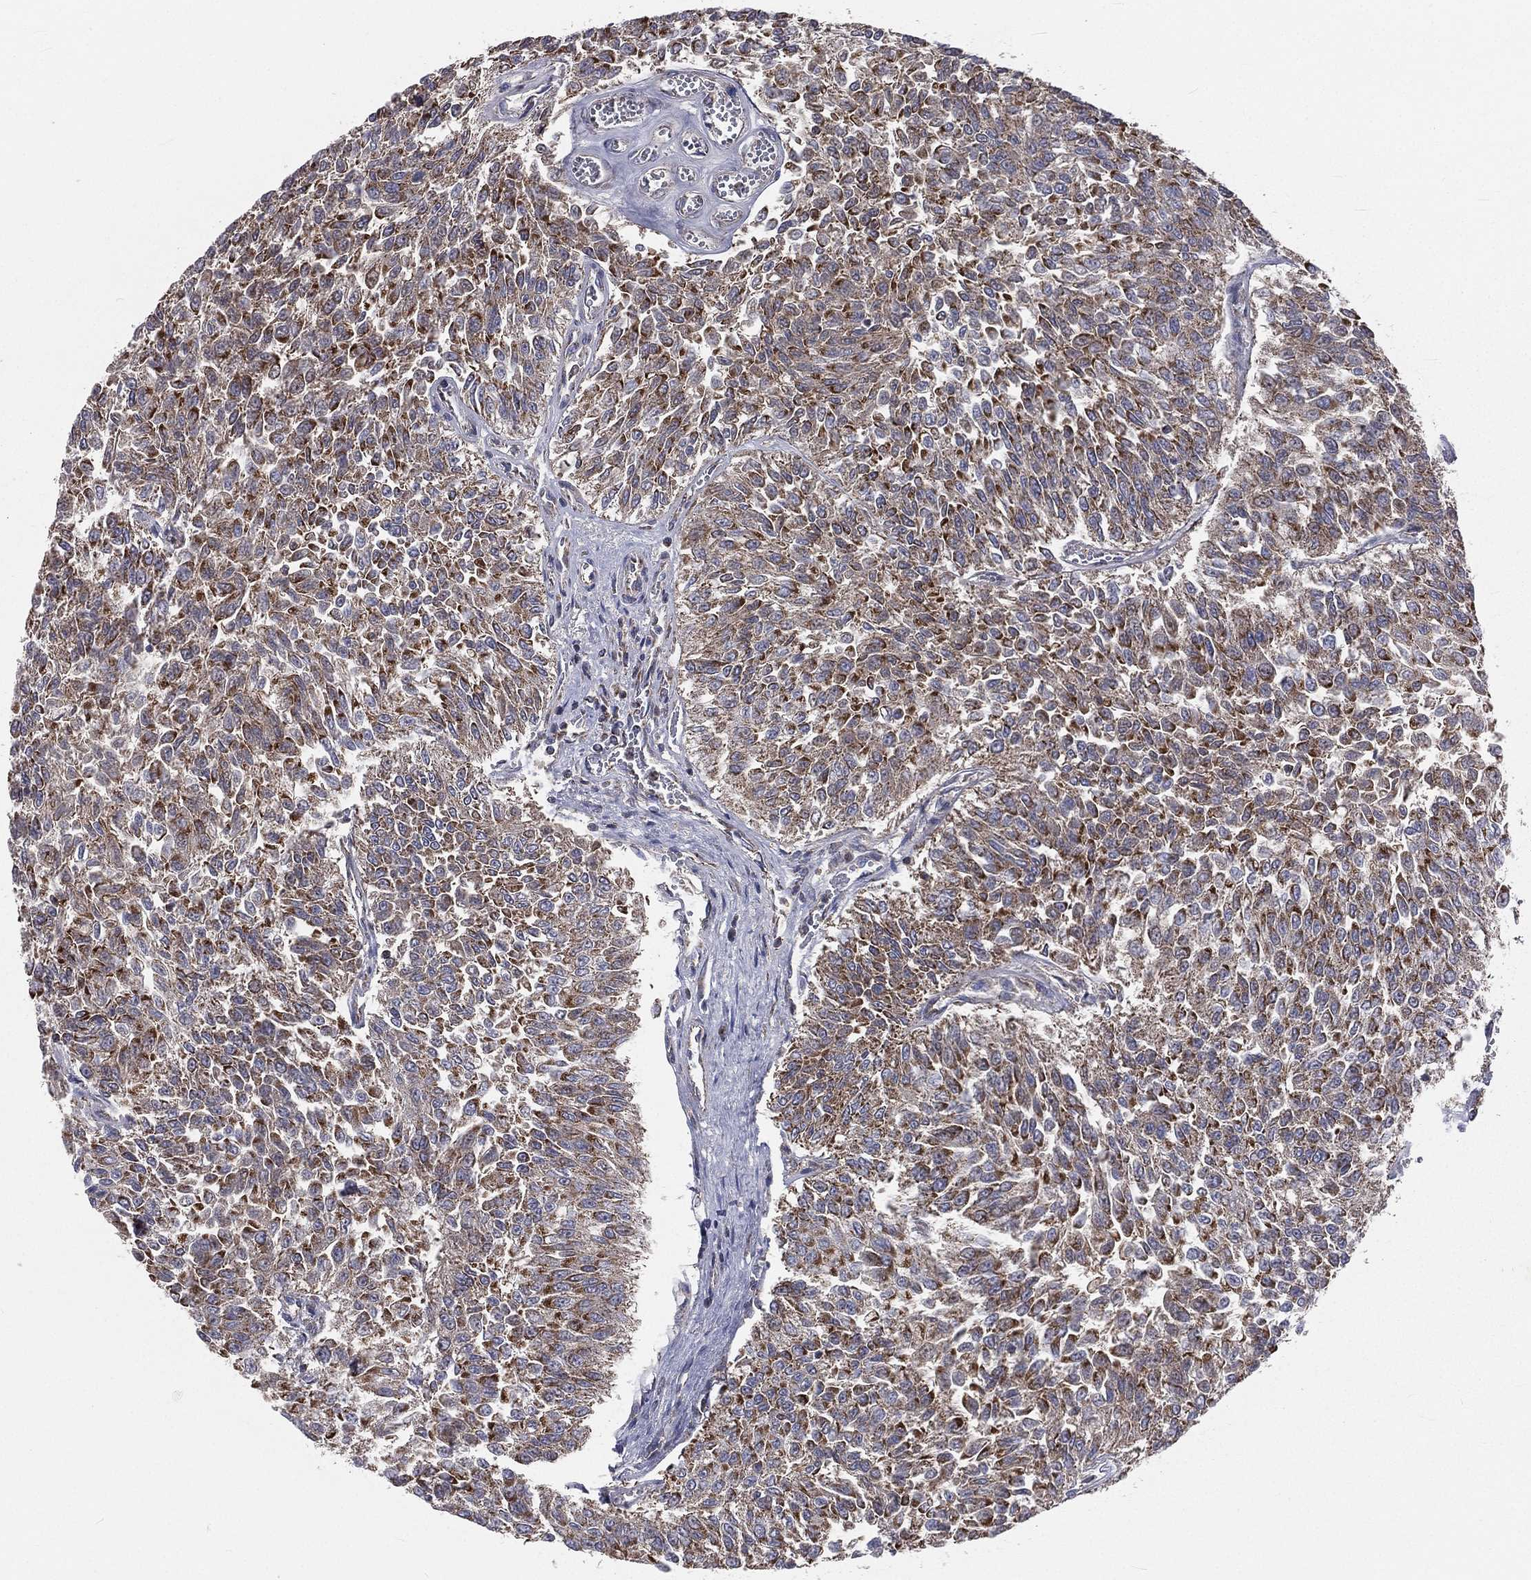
{"staining": {"intensity": "moderate", "quantity": ">75%", "location": "cytoplasmic/membranous"}, "tissue": "urothelial cancer", "cell_type": "Tumor cells", "image_type": "cancer", "snomed": [{"axis": "morphology", "description": "Urothelial carcinoma, Low grade"}, {"axis": "topography", "description": "Urinary bladder"}], "caption": "Immunohistochemical staining of urothelial cancer displays medium levels of moderate cytoplasmic/membranous protein staining in approximately >75% of tumor cells.", "gene": "GPD1", "patient": {"sex": "male", "age": 78}}